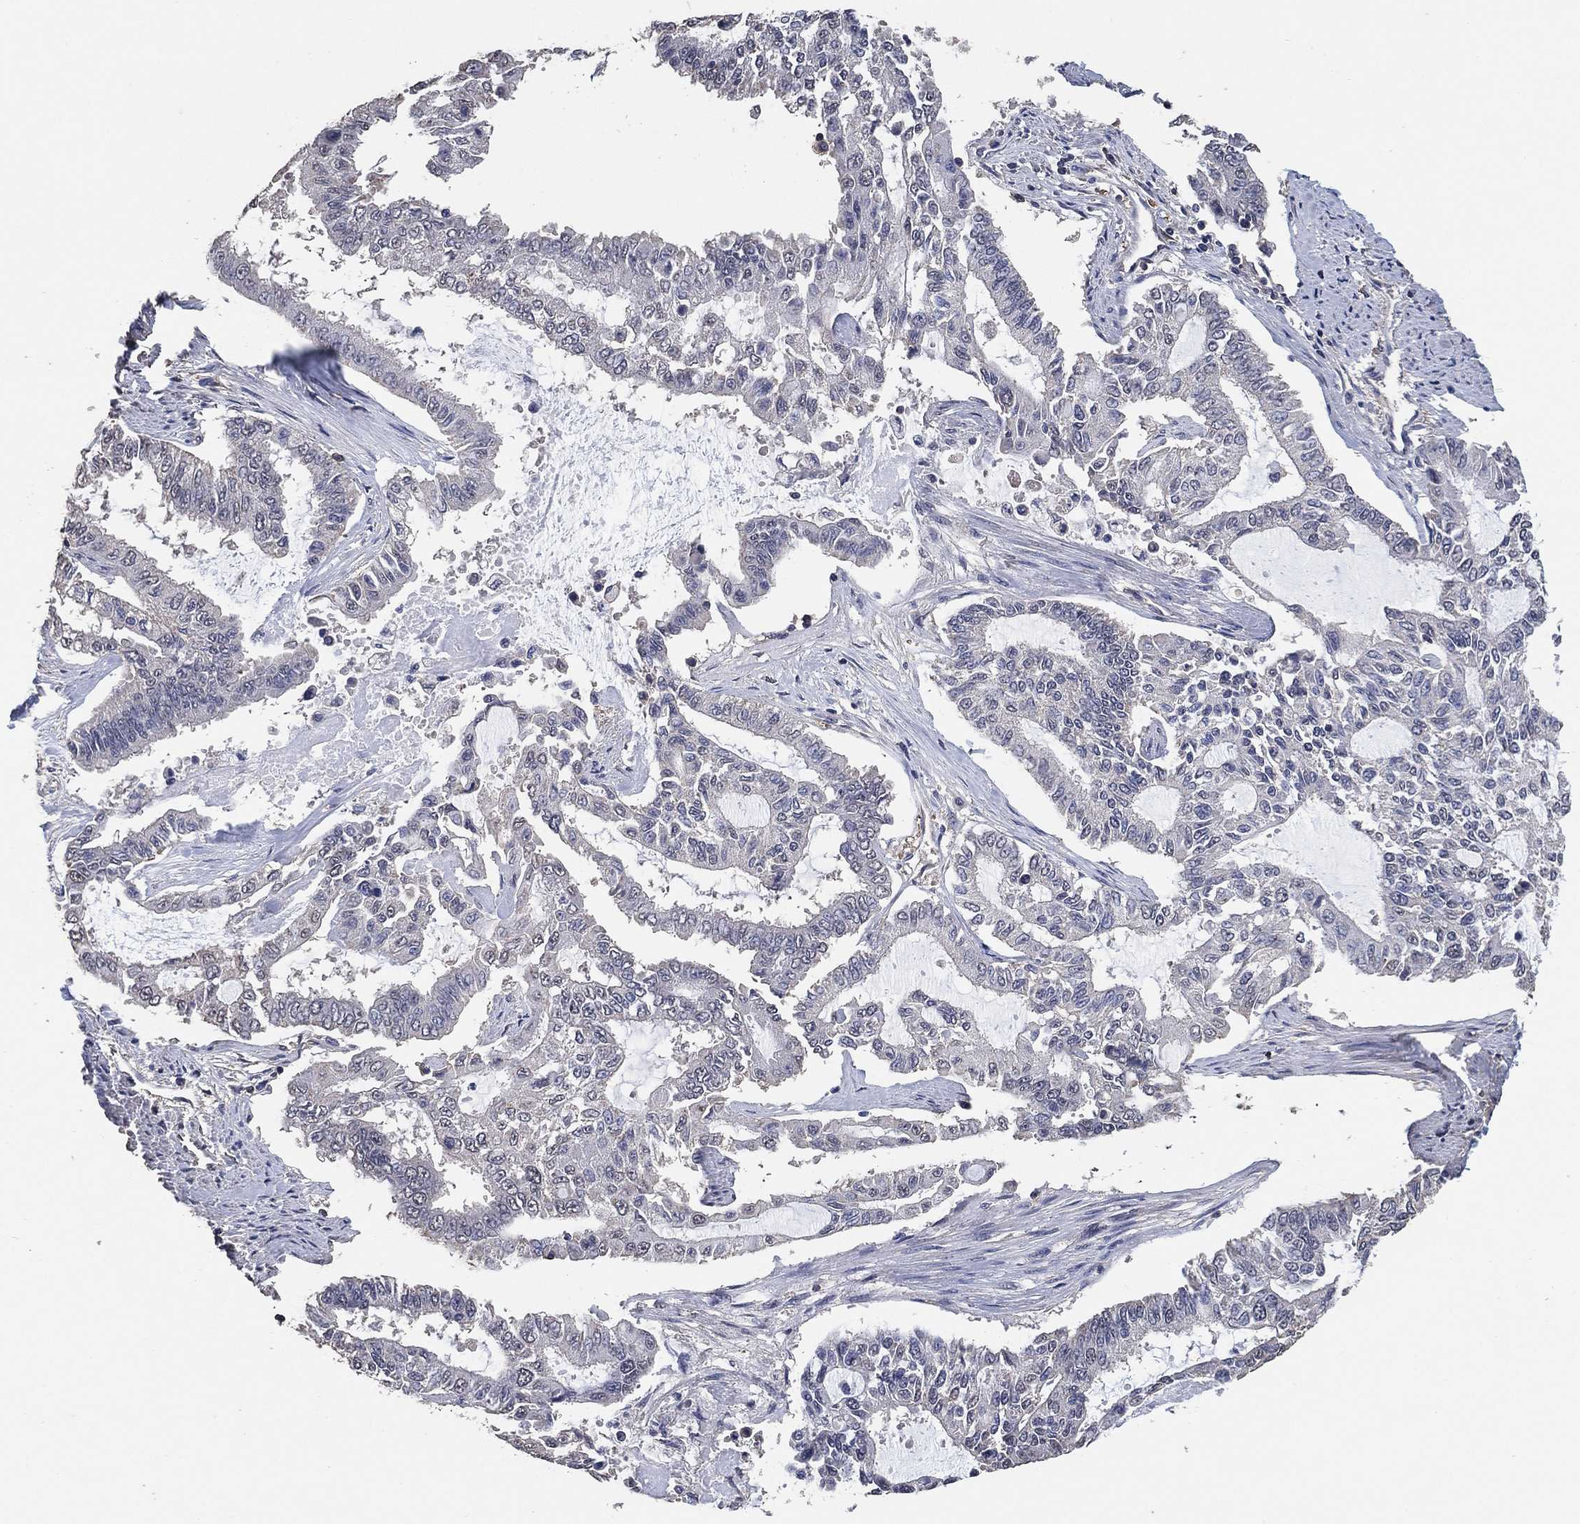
{"staining": {"intensity": "negative", "quantity": "none", "location": "none"}, "tissue": "endometrial cancer", "cell_type": "Tumor cells", "image_type": "cancer", "snomed": [{"axis": "morphology", "description": "Adenocarcinoma, NOS"}, {"axis": "topography", "description": "Uterus"}], "caption": "DAB immunohistochemical staining of endometrial cancer (adenocarcinoma) reveals no significant expression in tumor cells.", "gene": "KLK5", "patient": {"sex": "female", "age": 59}}